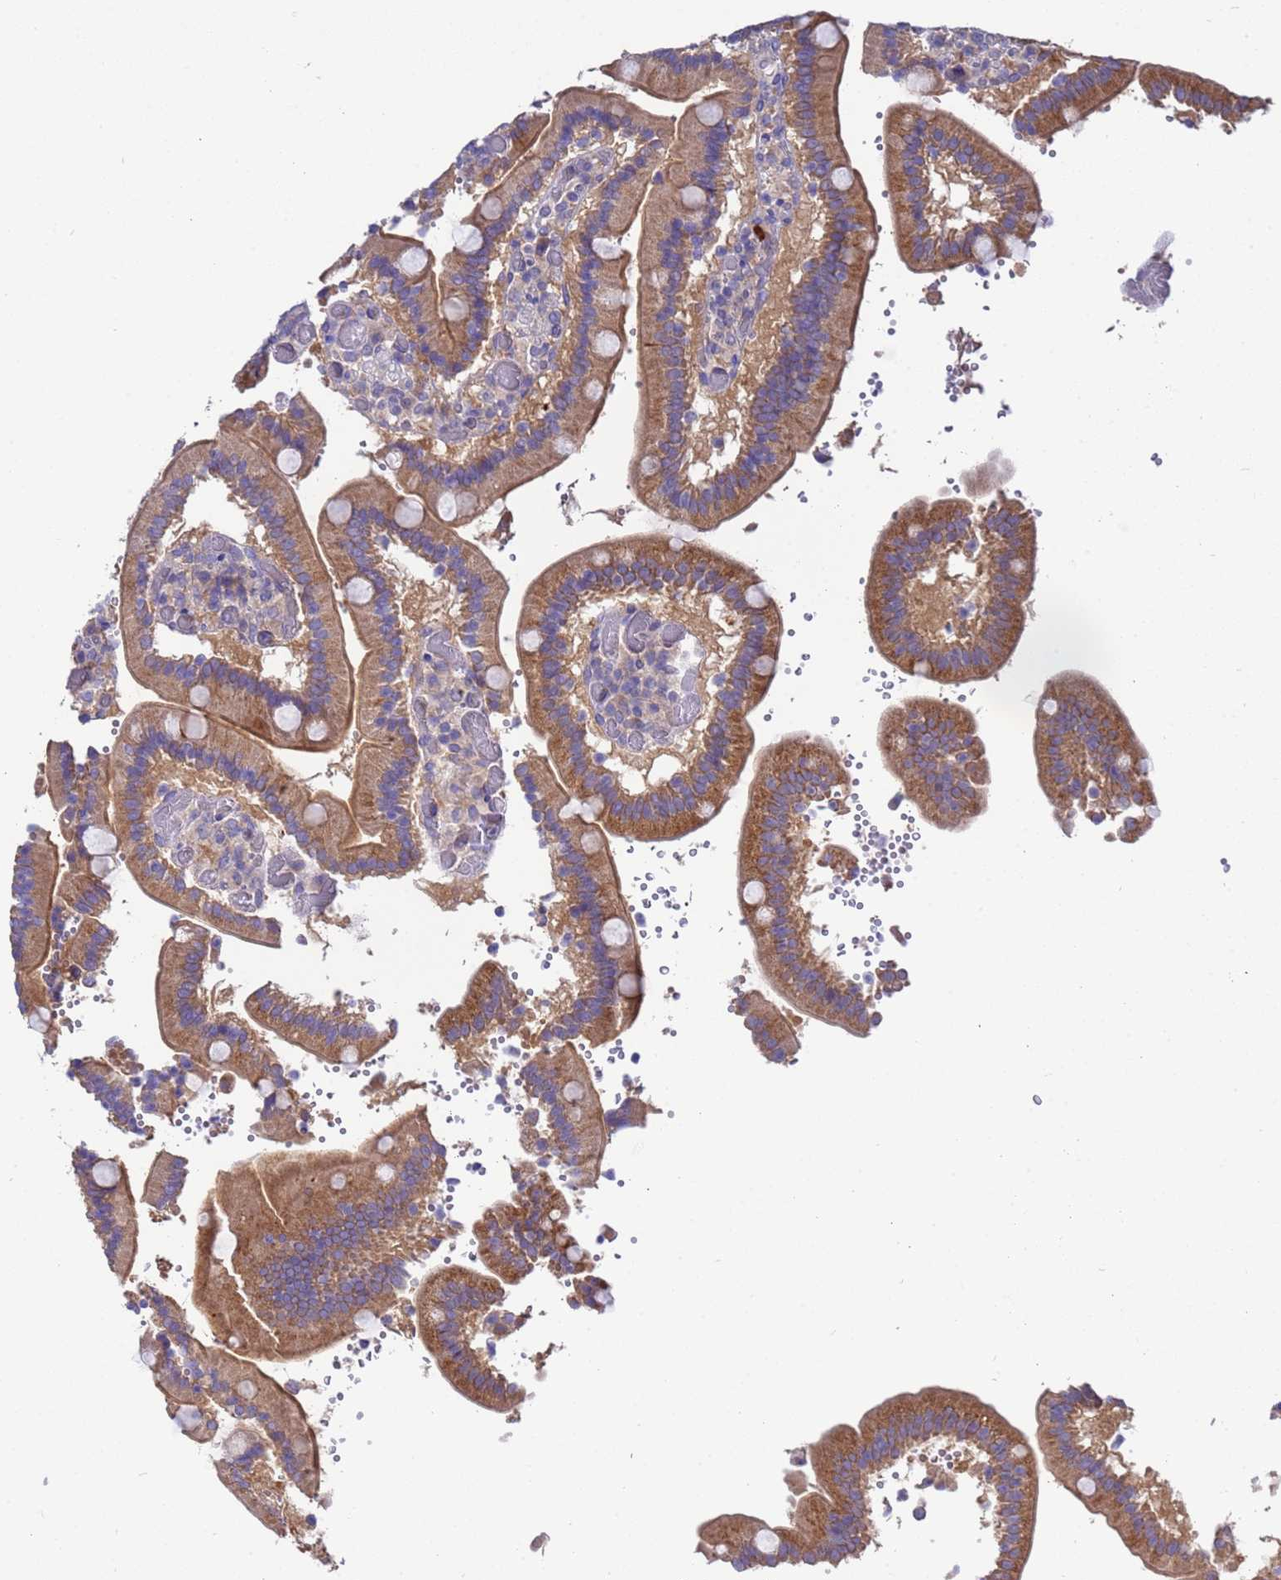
{"staining": {"intensity": "moderate", "quantity": ">75%", "location": "cytoplasmic/membranous"}, "tissue": "duodenum", "cell_type": "Glandular cells", "image_type": "normal", "snomed": [{"axis": "morphology", "description": "Normal tissue, NOS"}, {"axis": "topography", "description": "Duodenum"}], "caption": "A histopathology image of duodenum stained for a protein displays moderate cytoplasmic/membranous brown staining in glandular cells. (DAB (3,3'-diaminobenzidine) = brown stain, brightfield microscopy at high magnification).", "gene": "RC3H2", "patient": {"sex": "female", "age": 62}}